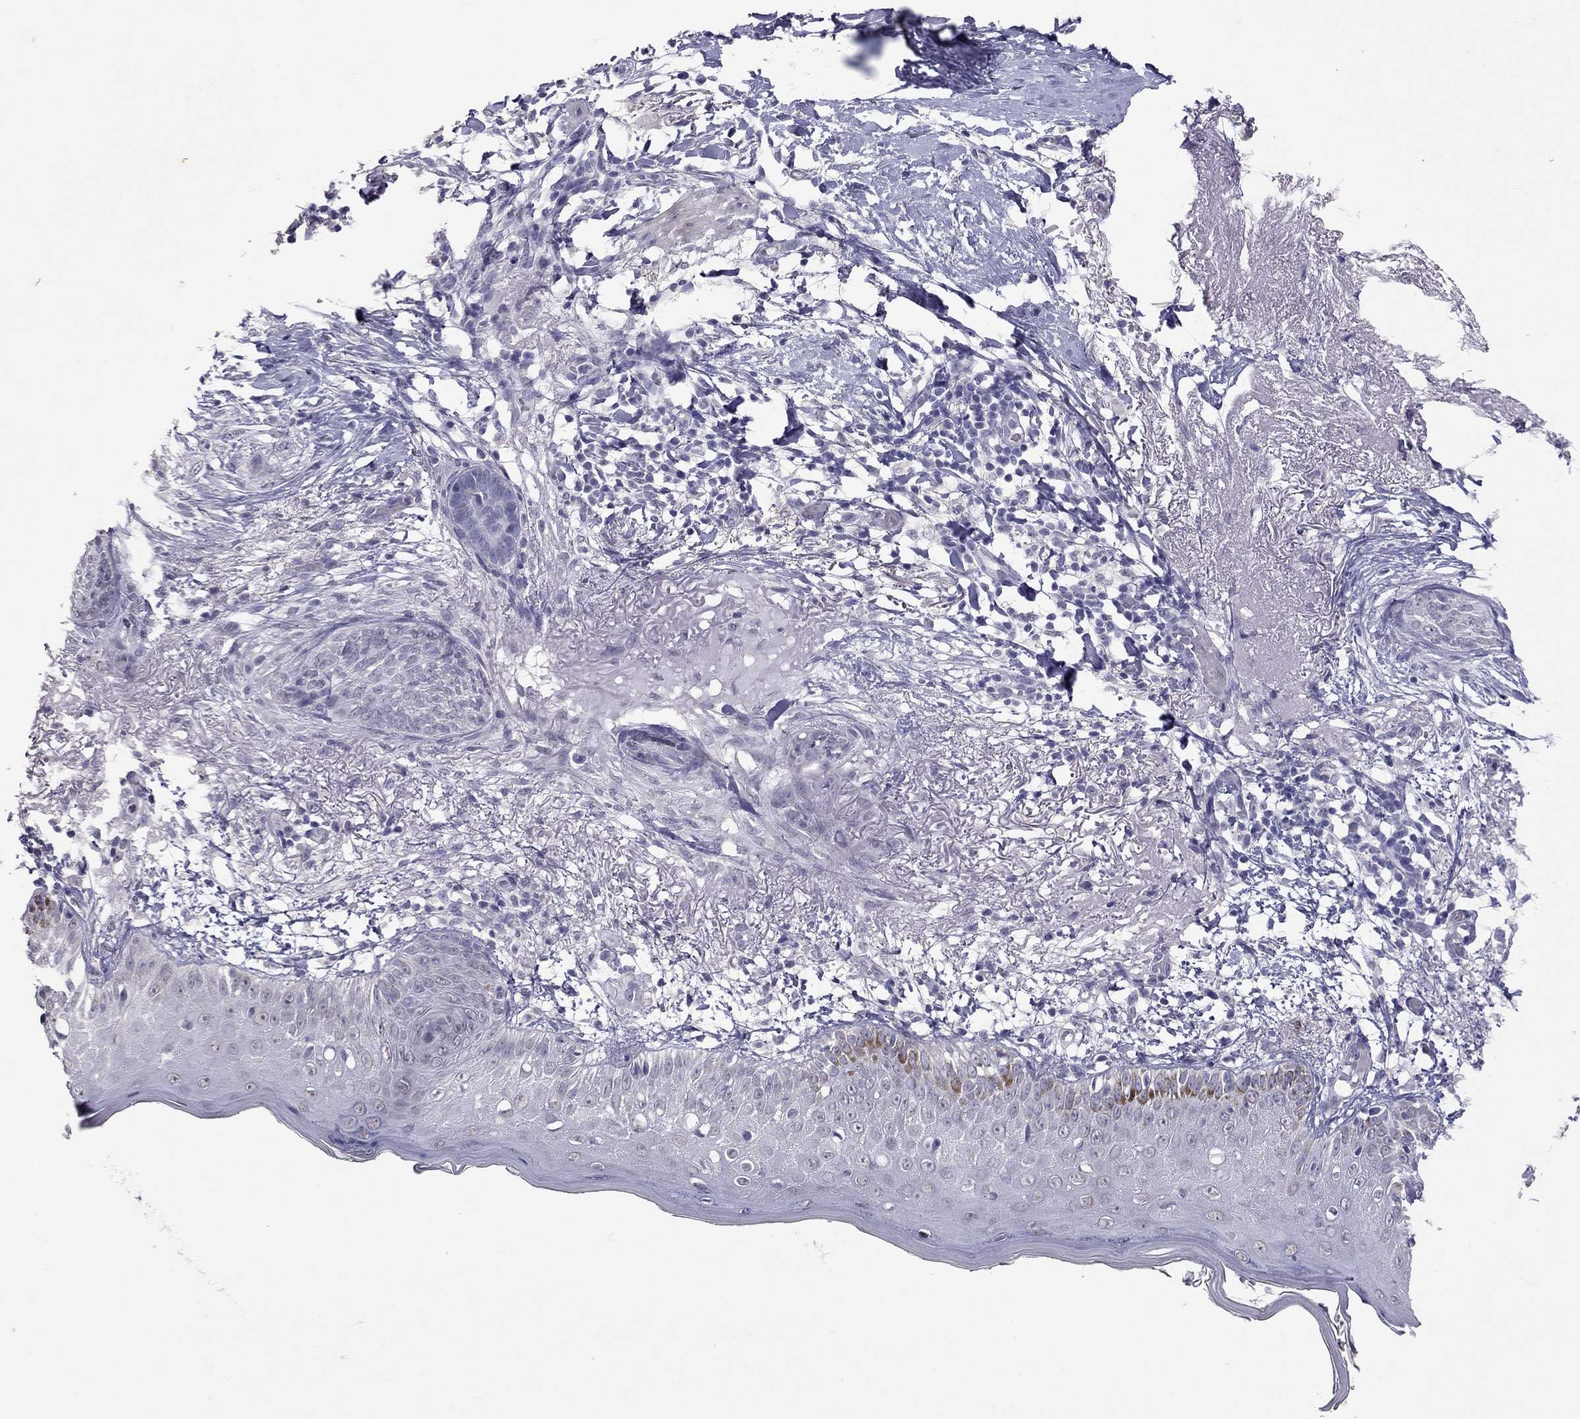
{"staining": {"intensity": "negative", "quantity": "none", "location": "none"}, "tissue": "skin cancer", "cell_type": "Tumor cells", "image_type": "cancer", "snomed": [{"axis": "morphology", "description": "Normal tissue, NOS"}, {"axis": "morphology", "description": "Basal cell carcinoma"}, {"axis": "topography", "description": "Skin"}], "caption": "Immunohistochemistry (IHC) of skin cancer exhibits no staining in tumor cells.", "gene": "PSMB11", "patient": {"sex": "male", "age": 84}}